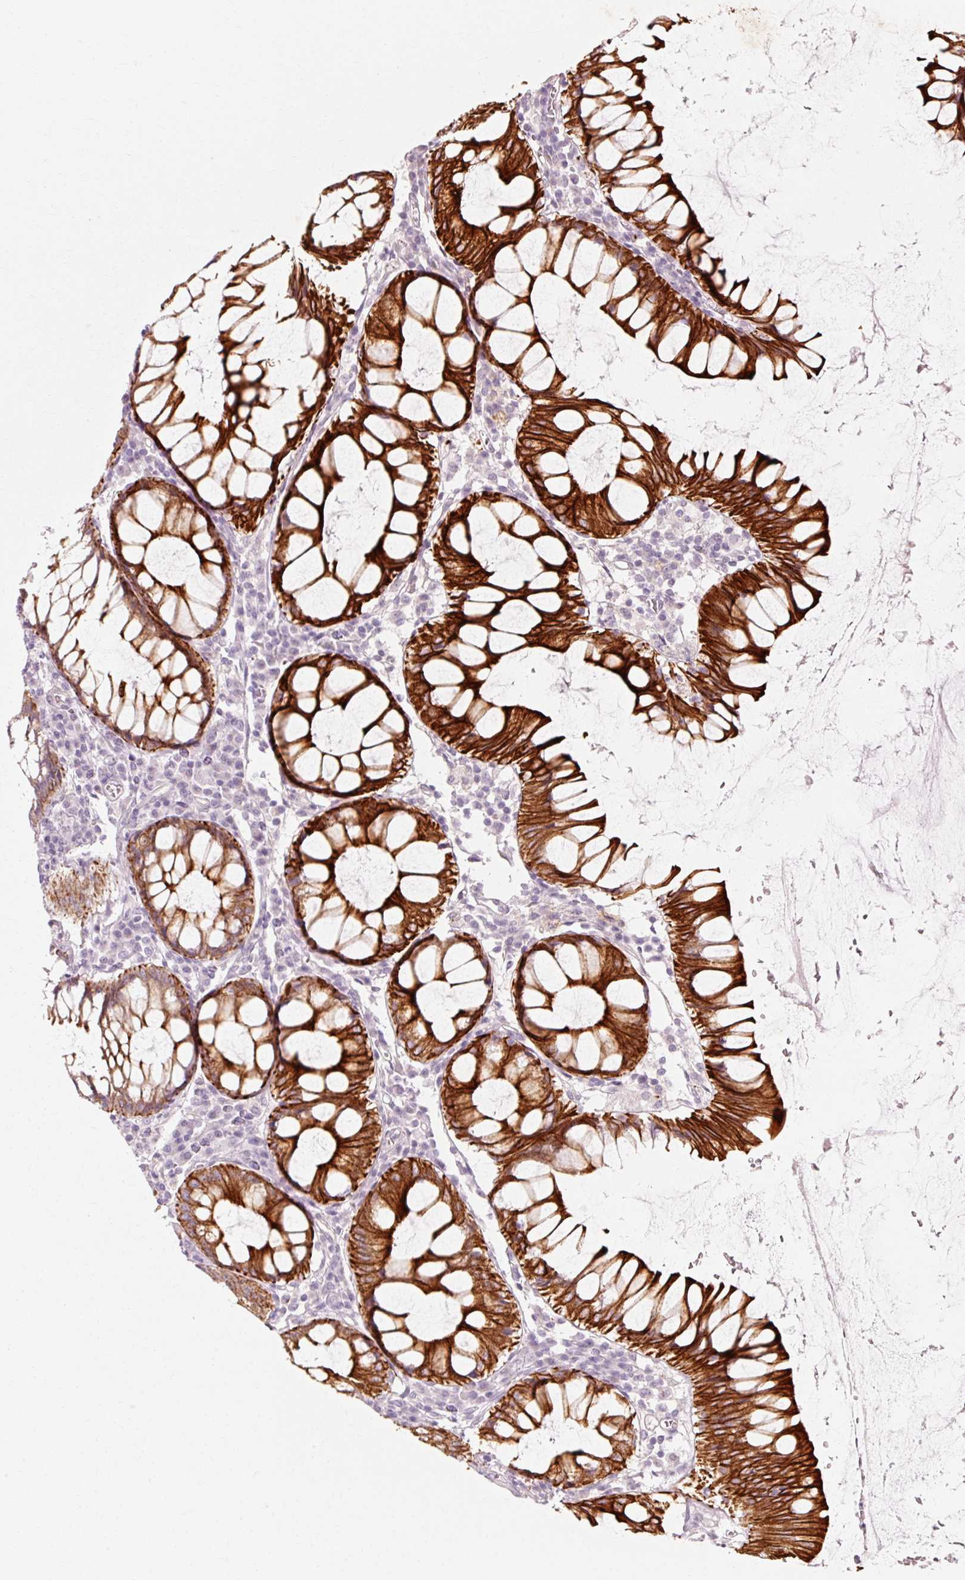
{"staining": {"intensity": "strong", "quantity": ">75%", "location": "cytoplasmic/membranous"}, "tissue": "colorectal cancer", "cell_type": "Tumor cells", "image_type": "cancer", "snomed": [{"axis": "morphology", "description": "Adenocarcinoma, NOS"}, {"axis": "topography", "description": "Rectum"}], "caption": "Protein analysis of adenocarcinoma (colorectal) tissue displays strong cytoplasmic/membranous expression in about >75% of tumor cells. The protein is stained brown, and the nuclei are stained in blue (DAB (3,3'-diaminobenzidine) IHC with brightfield microscopy, high magnification).", "gene": "TRIM73", "patient": {"sex": "male", "age": 69}}